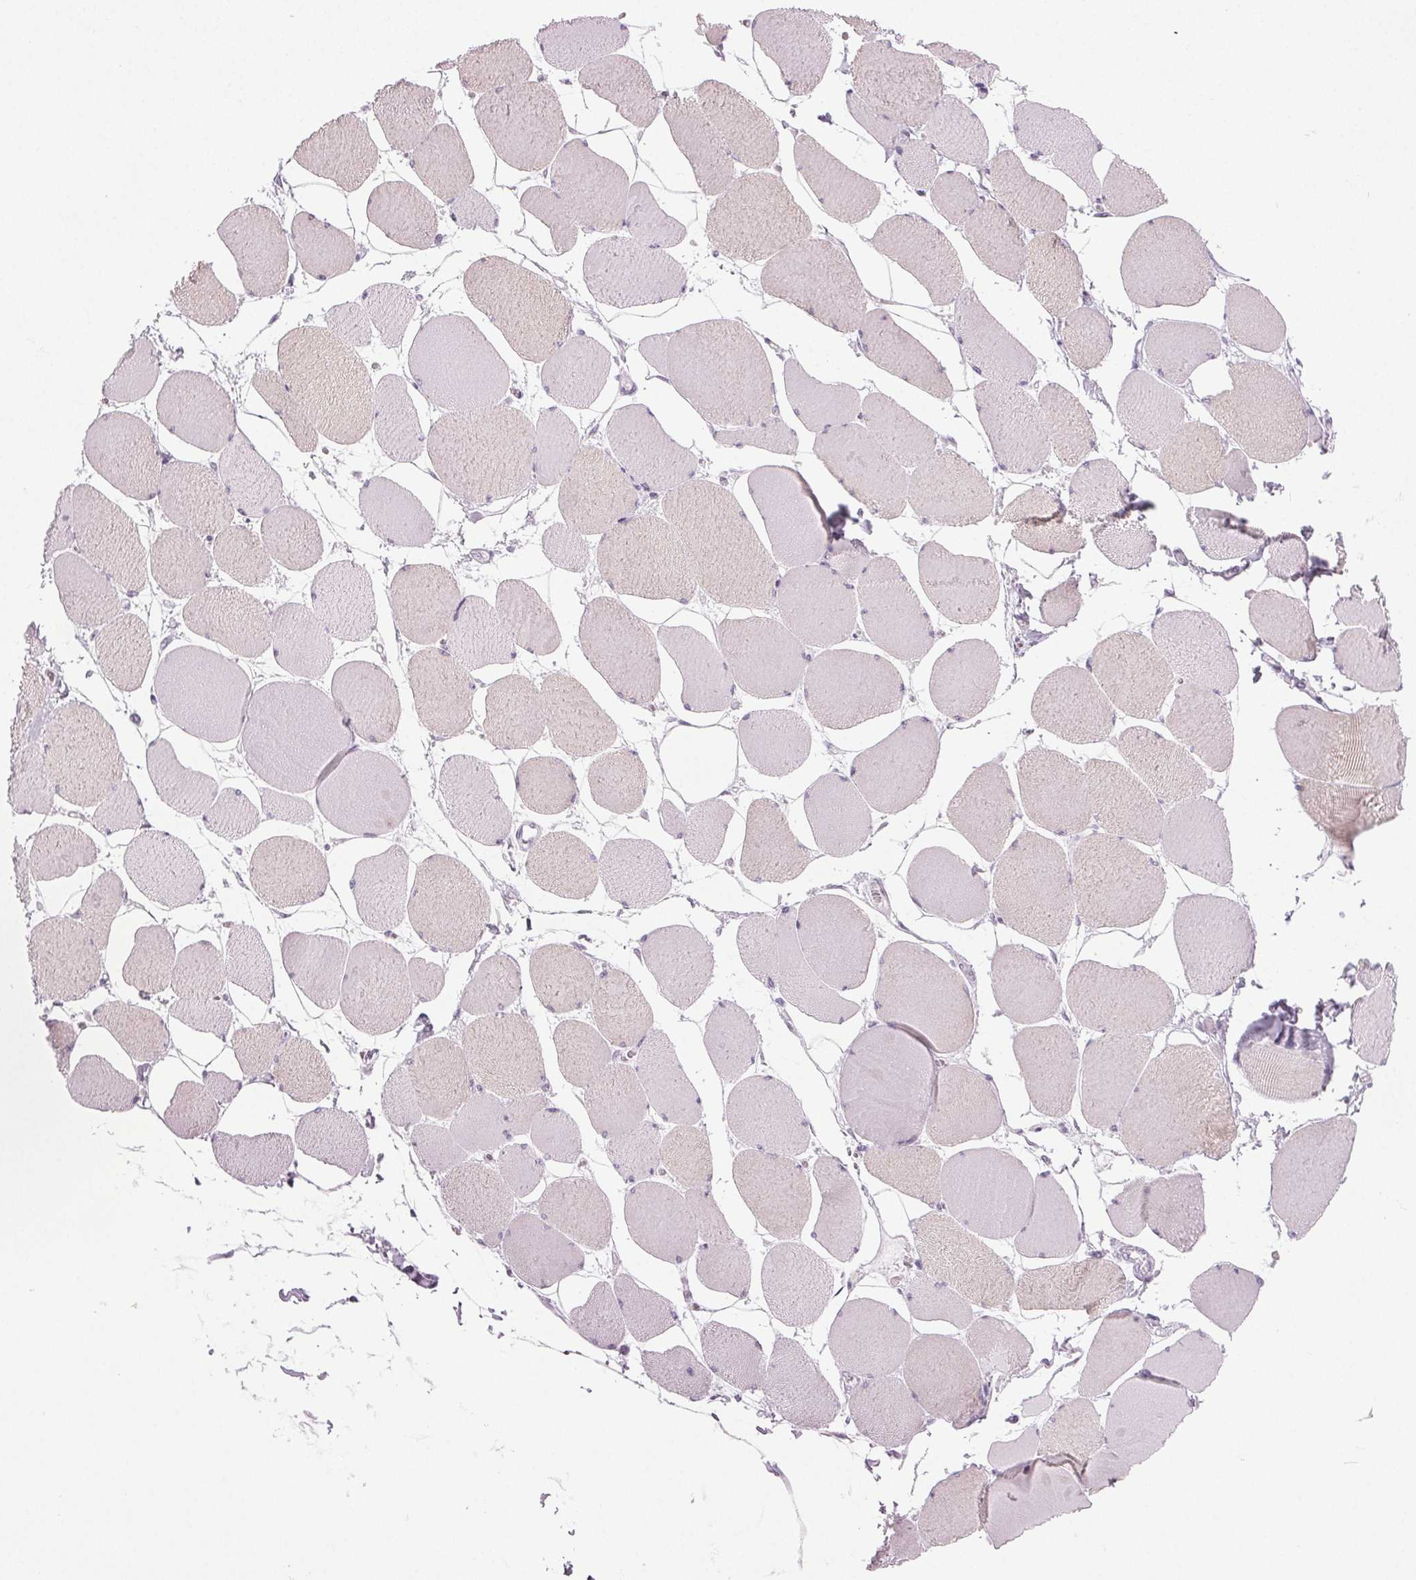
{"staining": {"intensity": "weak", "quantity": "<25%", "location": "cytoplasmic/membranous"}, "tissue": "skeletal muscle", "cell_type": "Myocytes", "image_type": "normal", "snomed": [{"axis": "morphology", "description": "Normal tissue, NOS"}, {"axis": "topography", "description": "Skeletal muscle"}], "caption": "Immunohistochemical staining of benign skeletal muscle shows no significant positivity in myocytes. (Brightfield microscopy of DAB immunohistochemistry at high magnification).", "gene": "IGF2BP1", "patient": {"sex": "female", "age": 75}}